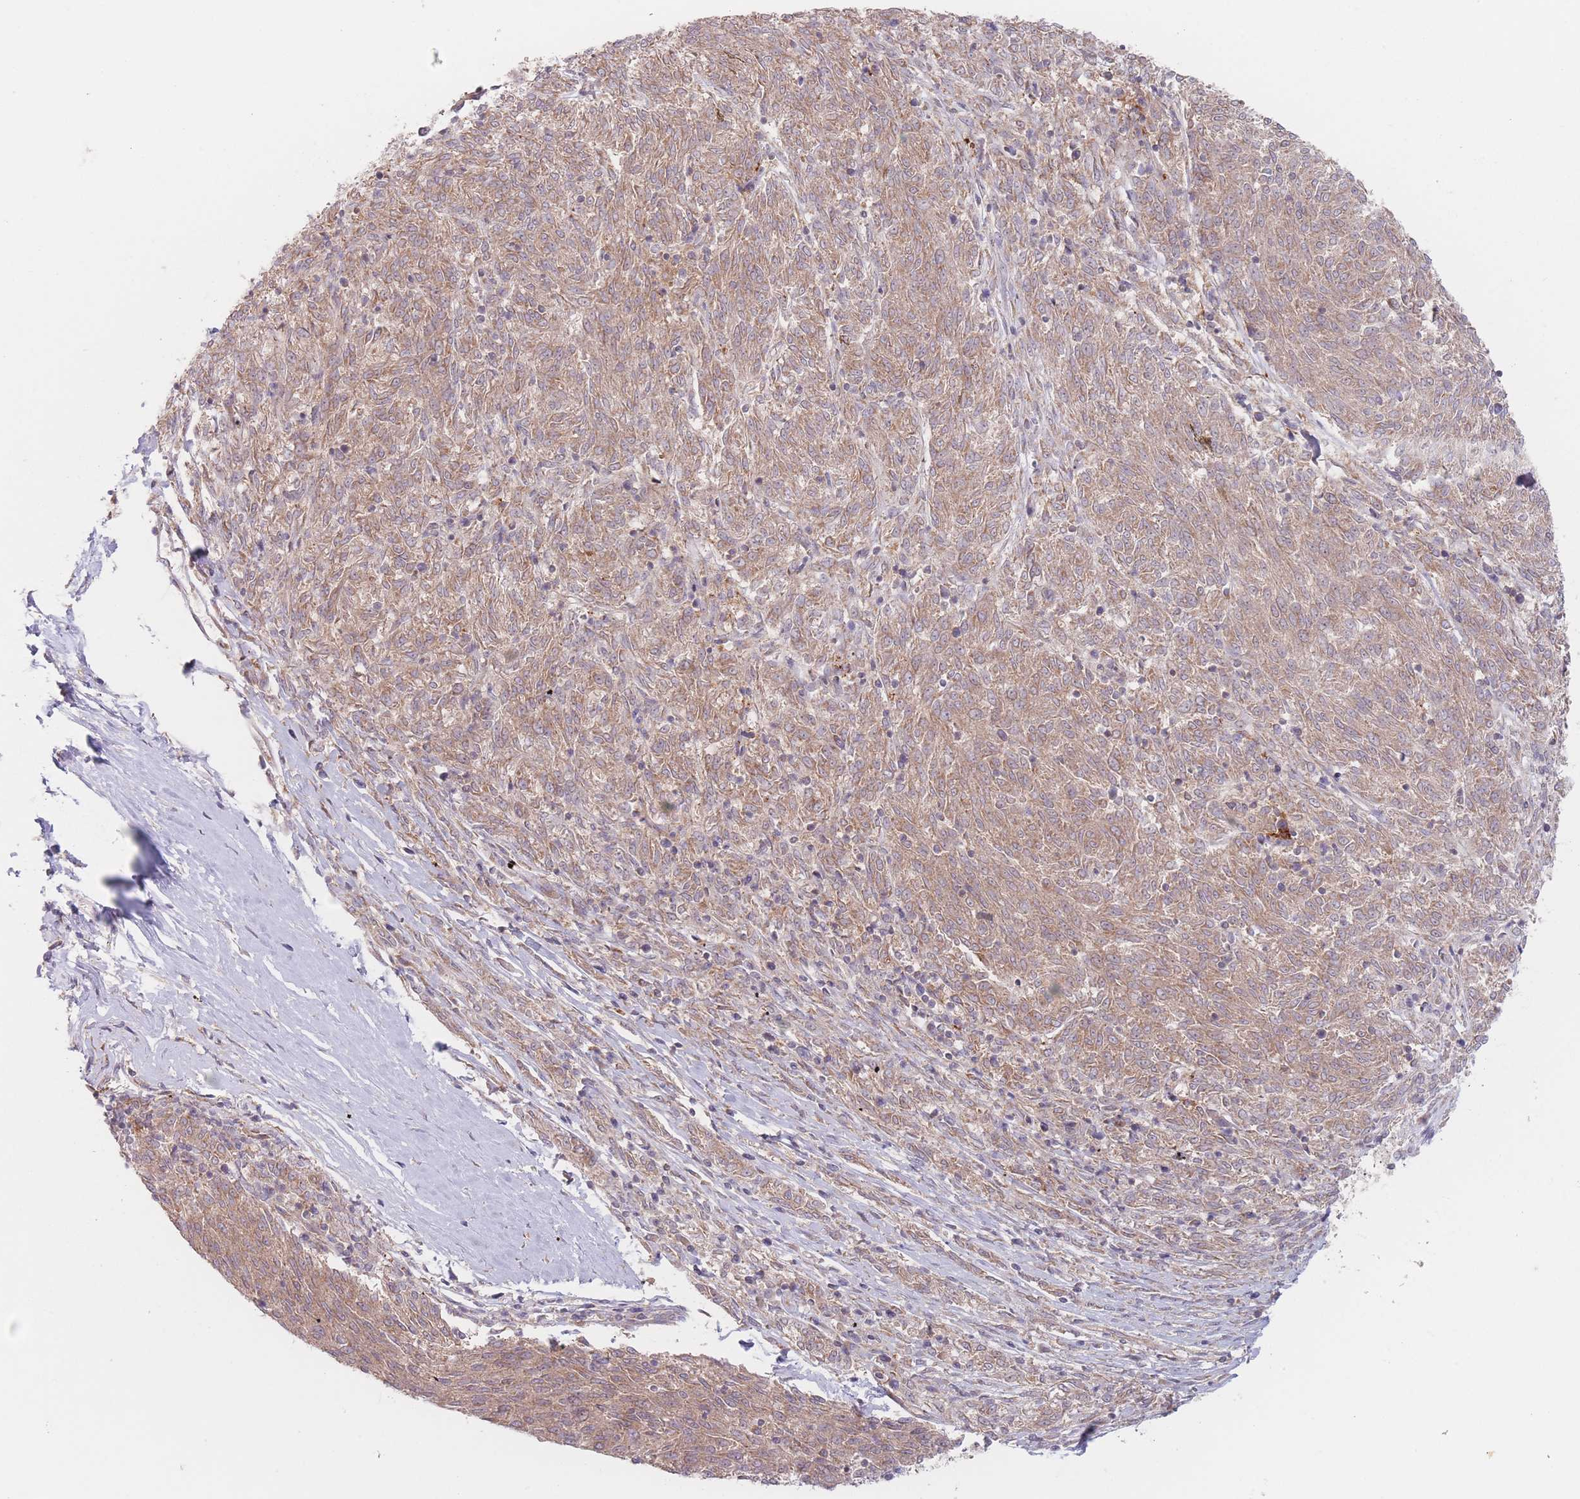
{"staining": {"intensity": "moderate", "quantity": ">75%", "location": "cytoplasmic/membranous"}, "tissue": "melanoma", "cell_type": "Tumor cells", "image_type": "cancer", "snomed": [{"axis": "morphology", "description": "Malignant melanoma, NOS"}, {"axis": "topography", "description": "Skin"}], "caption": "Malignant melanoma stained for a protein shows moderate cytoplasmic/membranous positivity in tumor cells.", "gene": "PPM1A", "patient": {"sex": "female", "age": 72}}